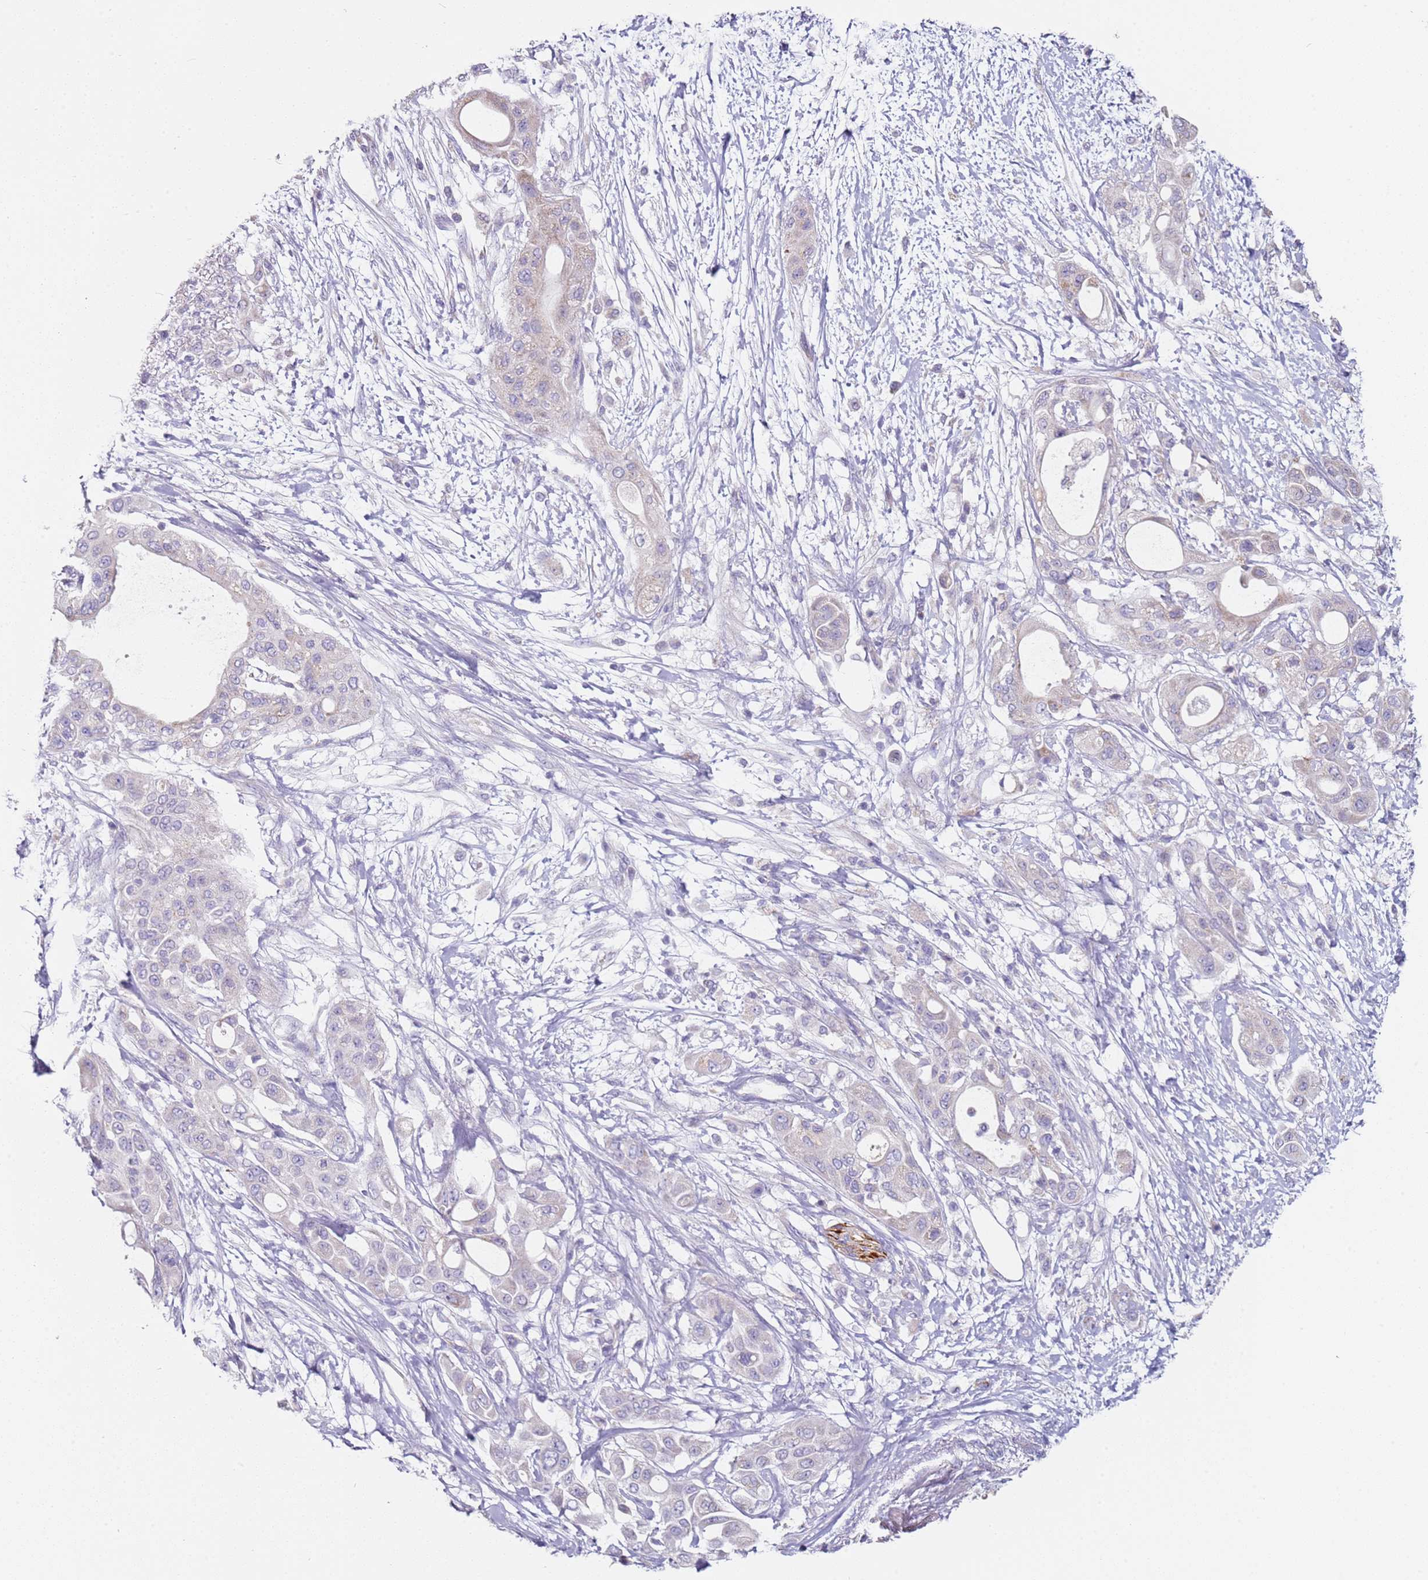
{"staining": {"intensity": "negative", "quantity": "none", "location": "none"}, "tissue": "pancreatic cancer", "cell_type": "Tumor cells", "image_type": "cancer", "snomed": [{"axis": "morphology", "description": "Adenocarcinoma, NOS"}, {"axis": "topography", "description": "Pancreas"}], "caption": "Immunohistochemistry (IHC) micrograph of neoplastic tissue: human adenocarcinoma (pancreatic) stained with DAB (3,3'-diaminobenzidine) displays no significant protein positivity in tumor cells. The staining was performed using DAB to visualize the protein expression in brown, while the nuclei were stained in blue with hematoxylin (Magnification: 20x).", "gene": "ALS2", "patient": {"sex": "male", "age": 68}}